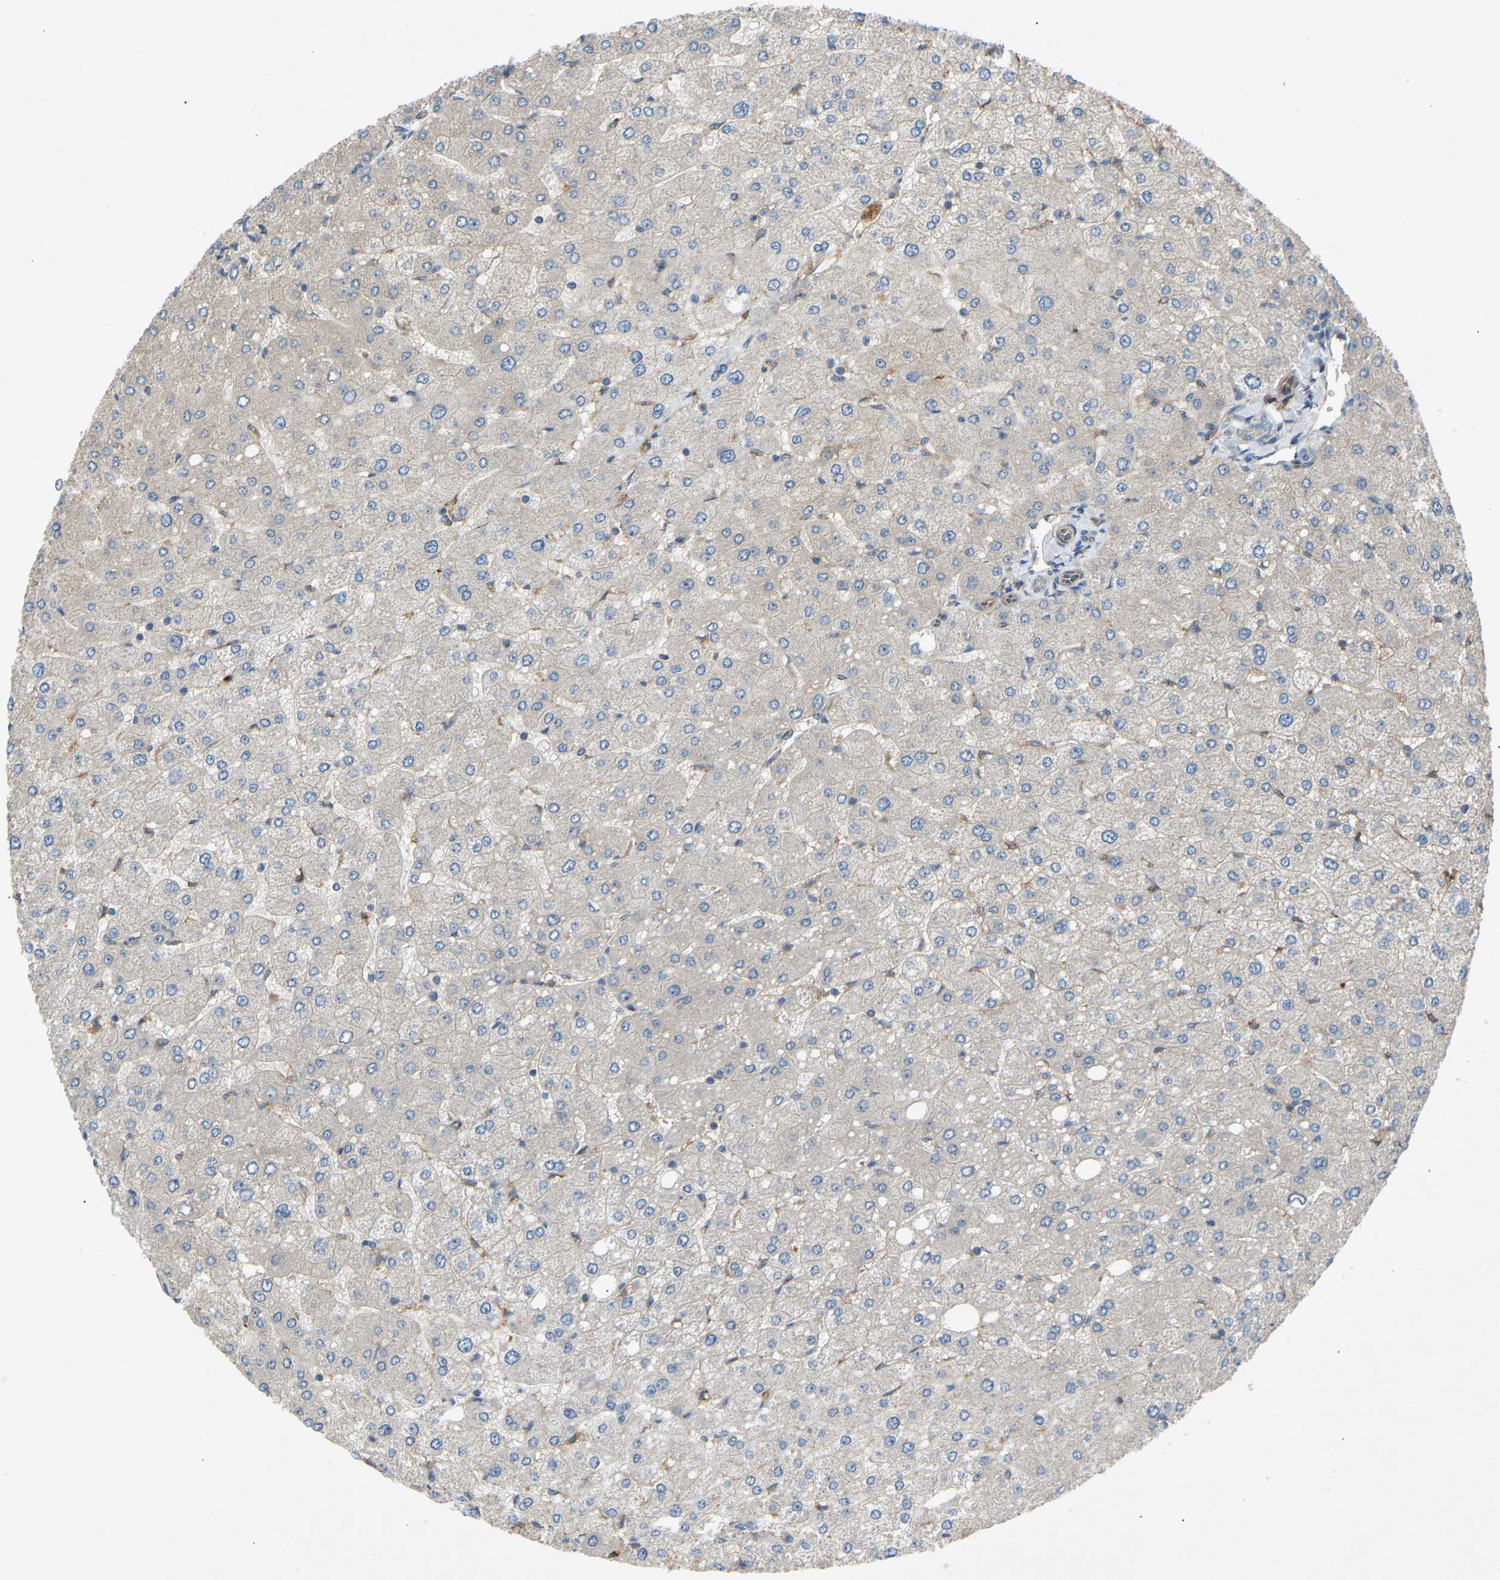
{"staining": {"intensity": "negative", "quantity": "none", "location": "none"}, "tissue": "liver", "cell_type": "Cholangiocytes", "image_type": "normal", "snomed": [{"axis": "morphology", "description": "Normal tissue, NOS"}, {"axis": "topography", "description": "Liver"}], "caption": "High magnification brightfield microscopy of unremarkable liver stained with DAB (3,3'-diaminobenzidine) (brown) and counterstained with hematoxylin (blue): cholangiocytes show no significant expression. (DAB (3,3'-diaminobenzidine) IHC, high magnification).", "gene": "GAS2L1", "patient": {"sex": "male", "age": 55}}